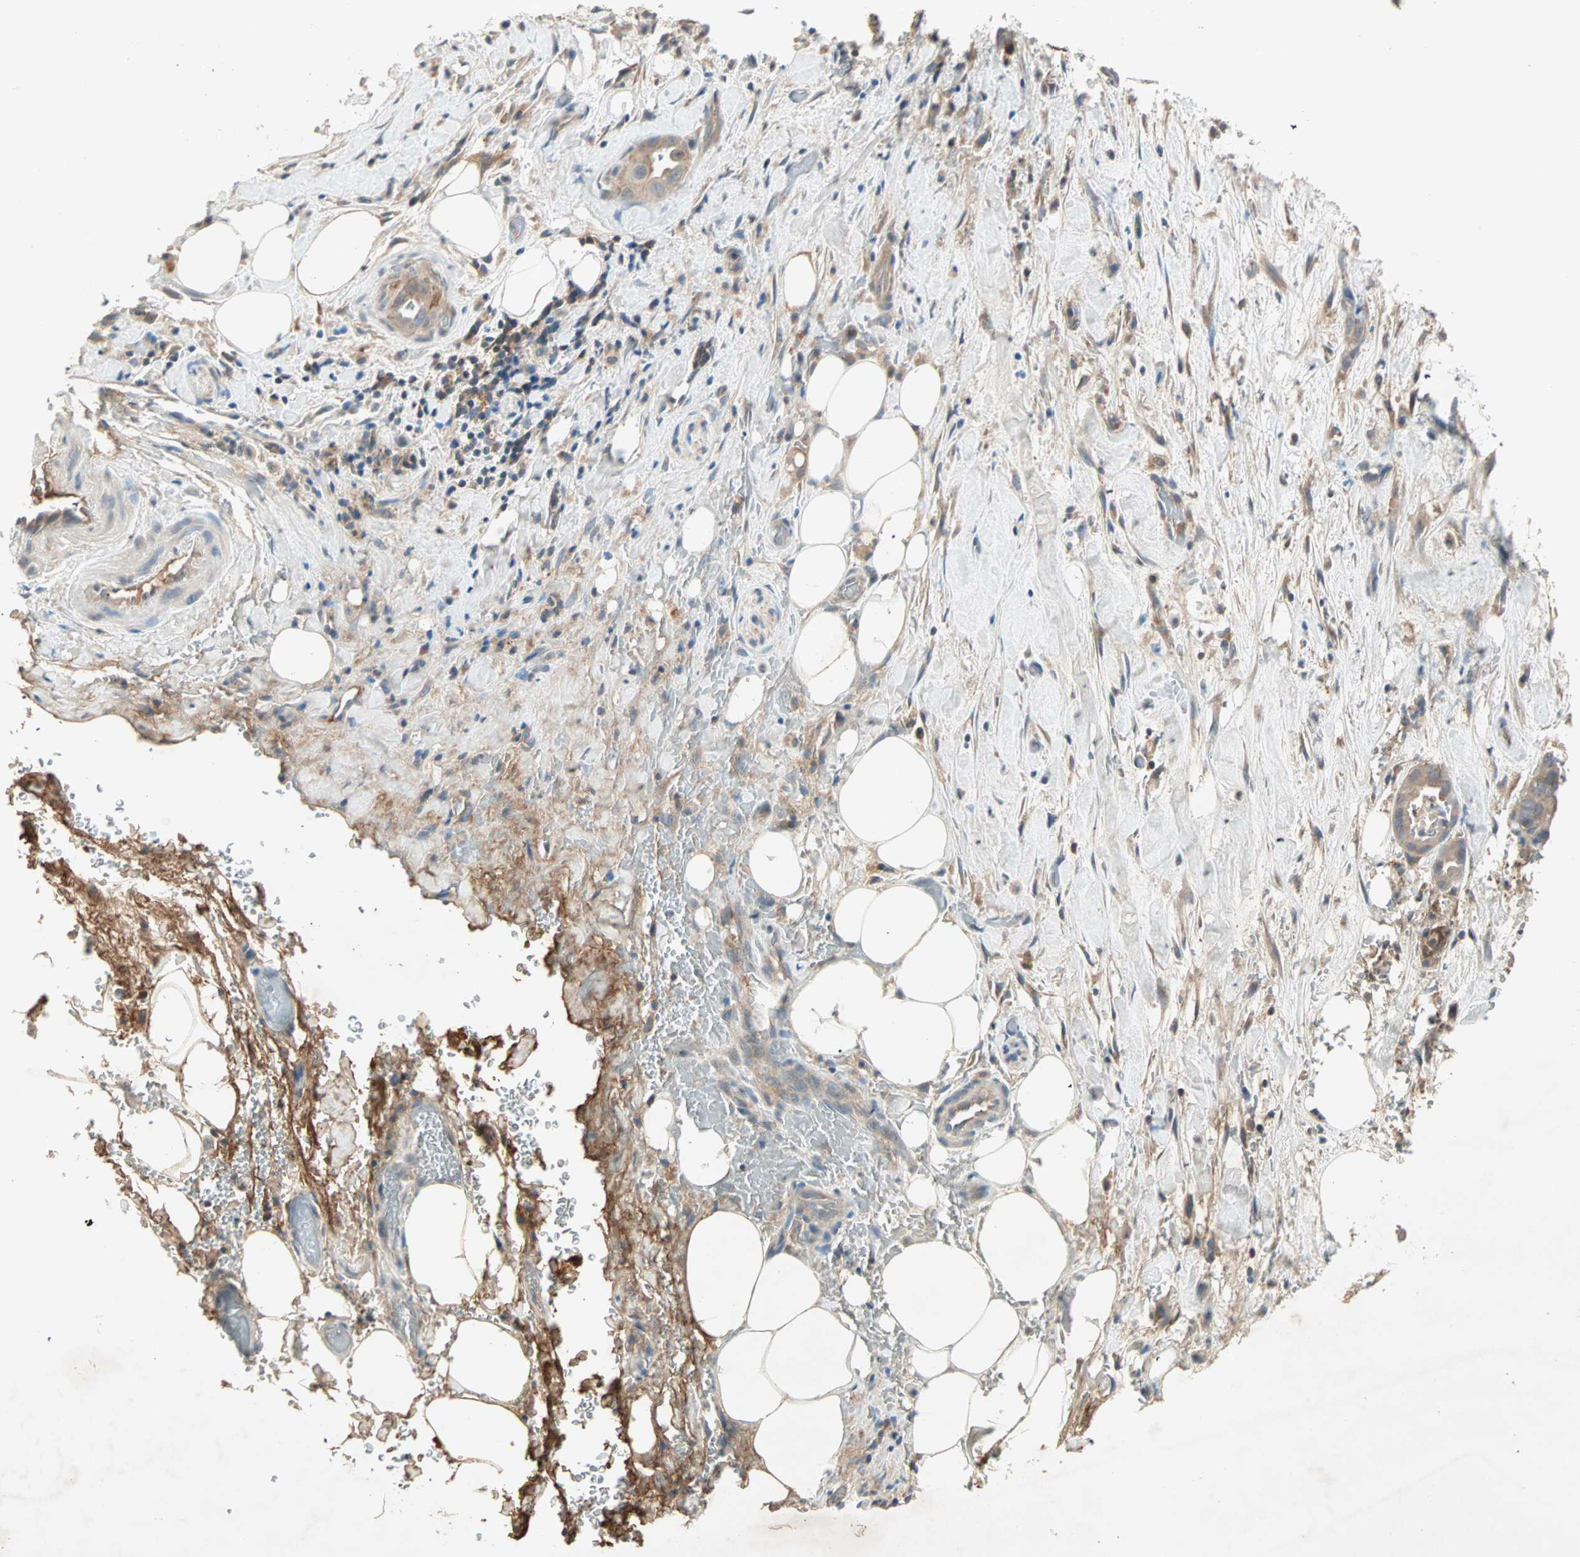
{"staining": {"intensity": "moderate", "quantity": ">75%", "location": "cytoplasmic/membranous"}, "tissue": "liver cancer", "cell_type": "Tumor cells", "image_type": "cancer", "snomed": [{"axis": "morphology", "description": "Cholangiocarcinoma"}, {"axis": "topography", "description": "Liver"}], "caption": "Brown immunohistochemical staining in human liver cancer shows moderate cytoplasmic/membranous staining in approximately >75% of tumor cells.", "gene": "TEC", "patient": {"sex": "female", "age": 68}}